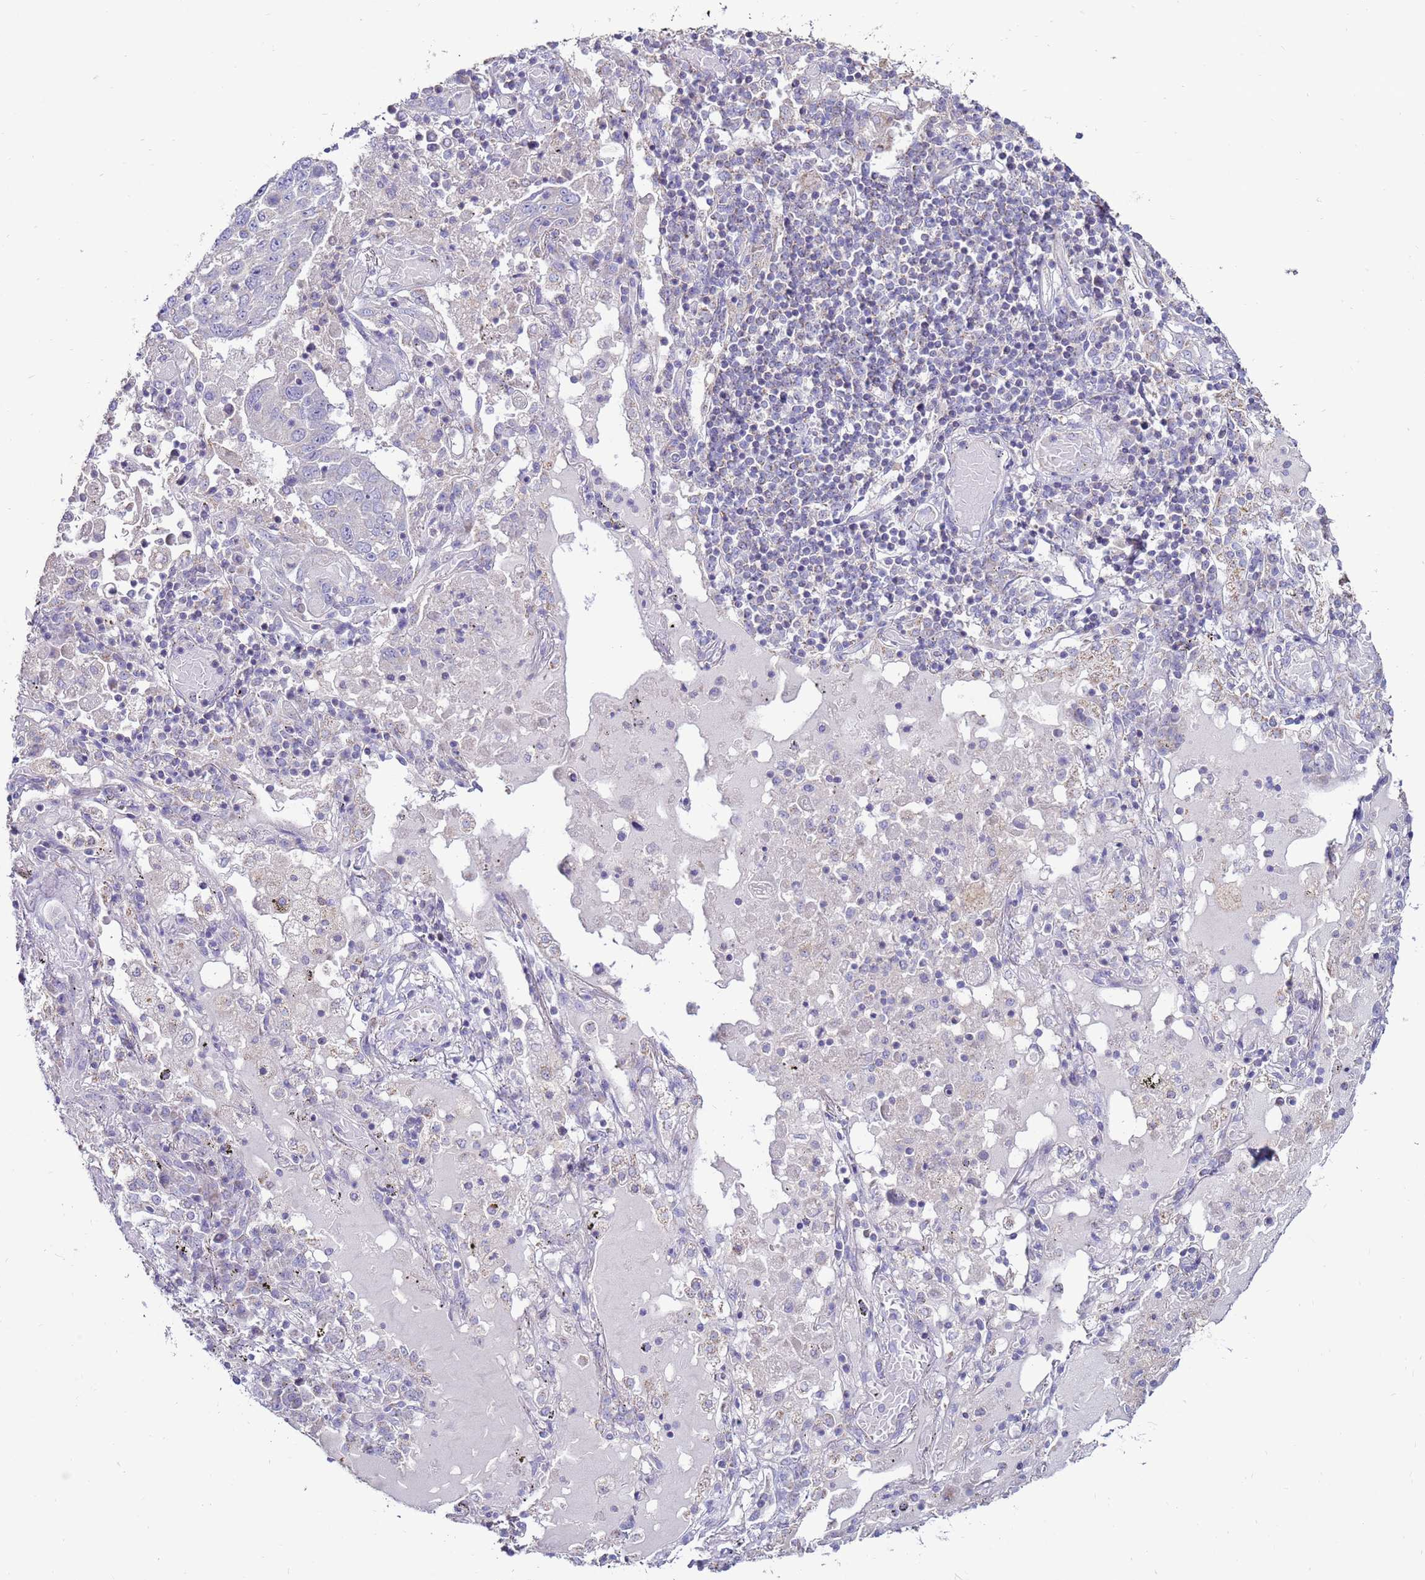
{"staining": {"intensity": "negative", "quantity": "none", "location": "none"}, "tissue": "lung cancer", "cell_type": "Tumor cells", "image_type": "cancer", "snomed": [{"axis": "morphology", "description": "Squamous cell carcinoma, NOS"}, {"axis": "topography", "description": "Lung"}], "caption": "An image of squamous cell carcinoma (lung) stained for a protein demonstrates no brown staining in tumor cells. The staining is performed using DAB (3,3'-diaminobenzidine) brown chromogen with nuclei counter-stained in using hematoxylin.", "gene": "TRAPPC4", "patient": {"sex": "male", "age": 65}}